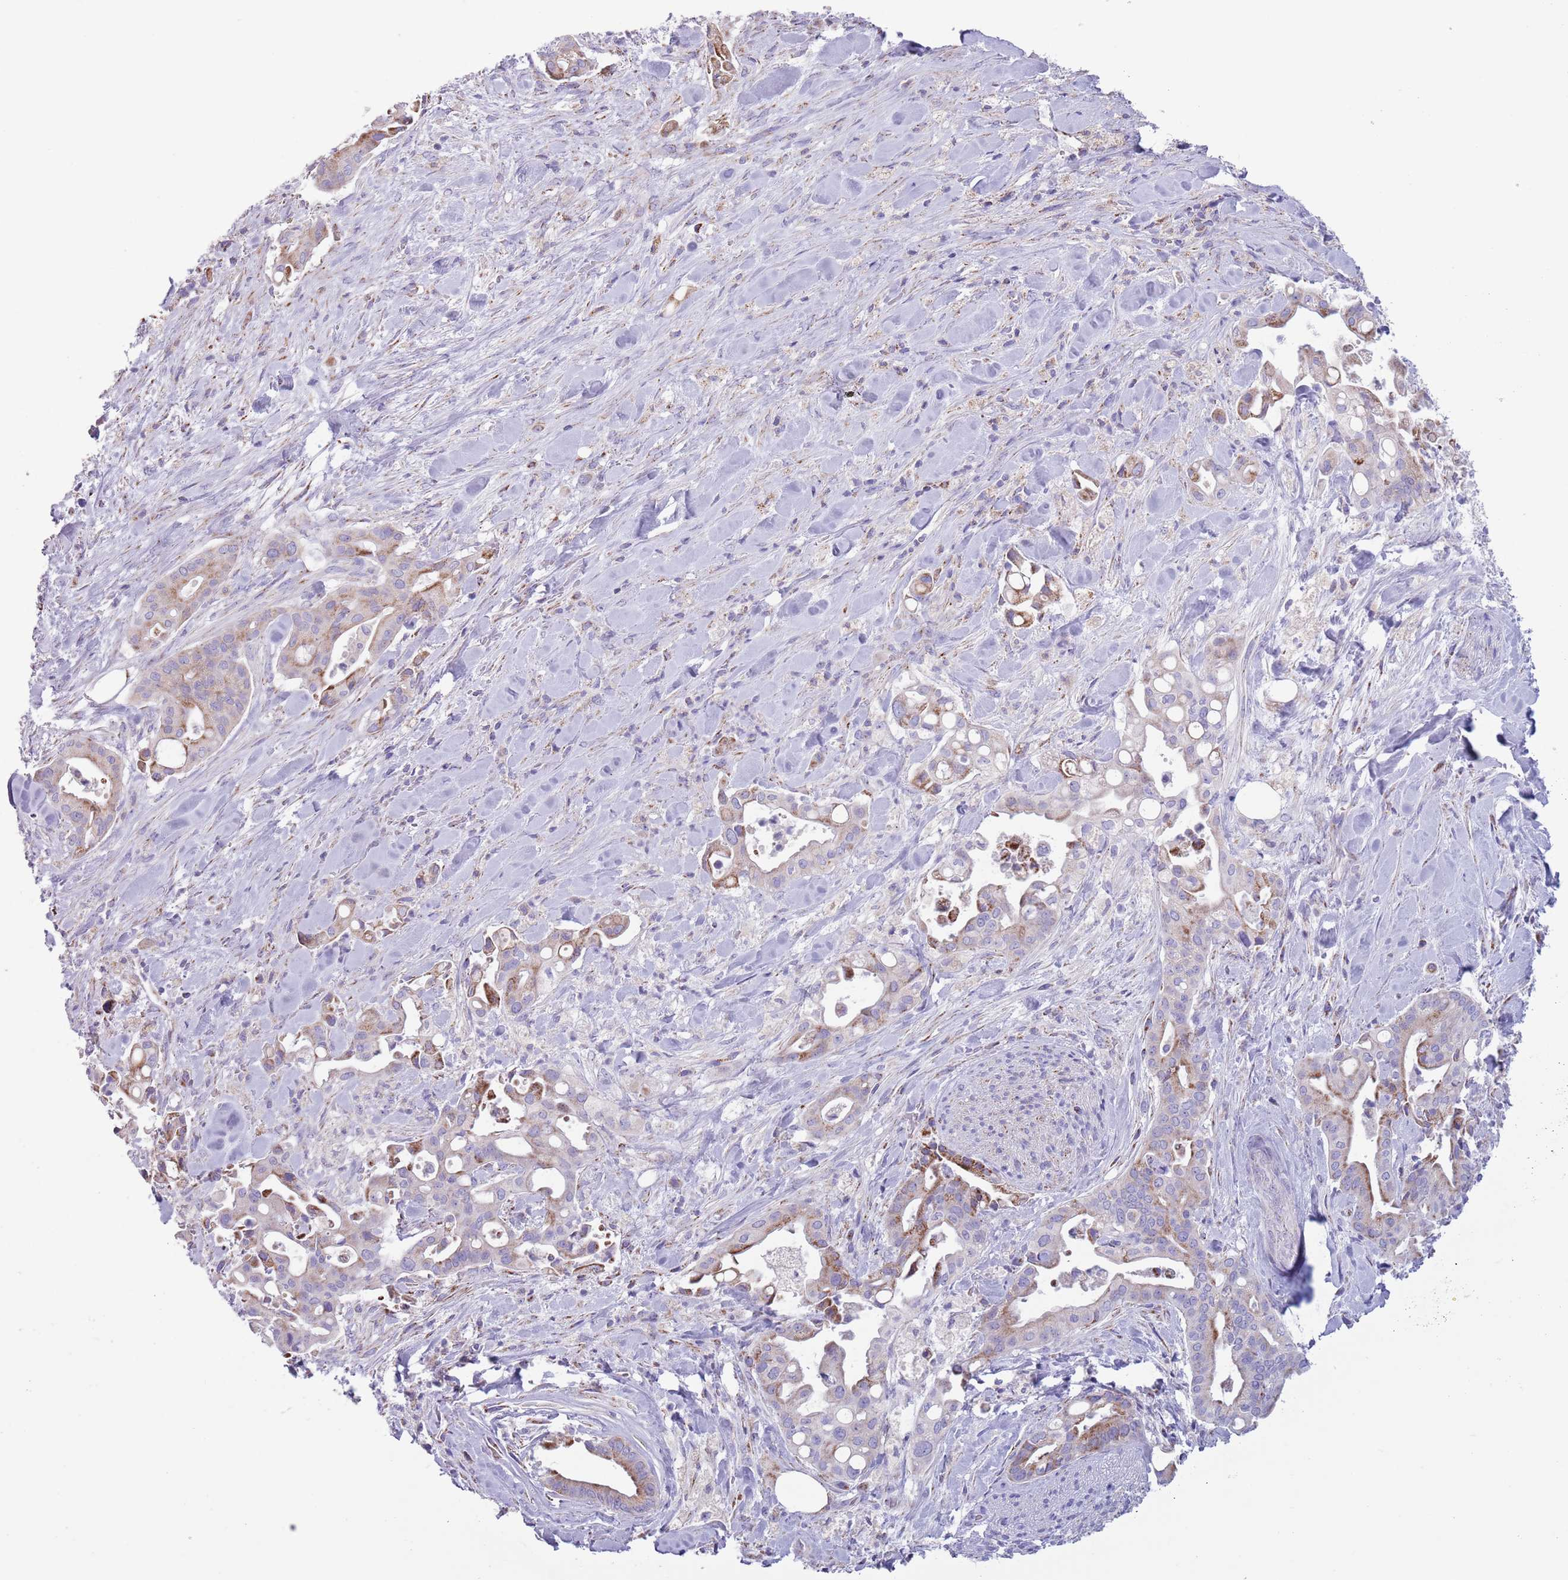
{"staining": {"intensity": "moderate", "quantity": "25%-75%", "location": "cytoplasmic/membranous"}, "tissue": "liver cancer", "cell_type": "Tumor cells", "image_type": "cancer", "snomed": [{"axis": "morphology", "description": "Cholangiocarcinoma"}, {"axis": "topography", "description": "Liver"}], "caption": "IHC (DAB) staining of human liver cancer exhibits moderate cytoplasmic/membranous protein positivity in about 25%-75% of tumor cells.", "gene": "ATP6V1B1", "patient": {"sex": "female", "age": 68}}